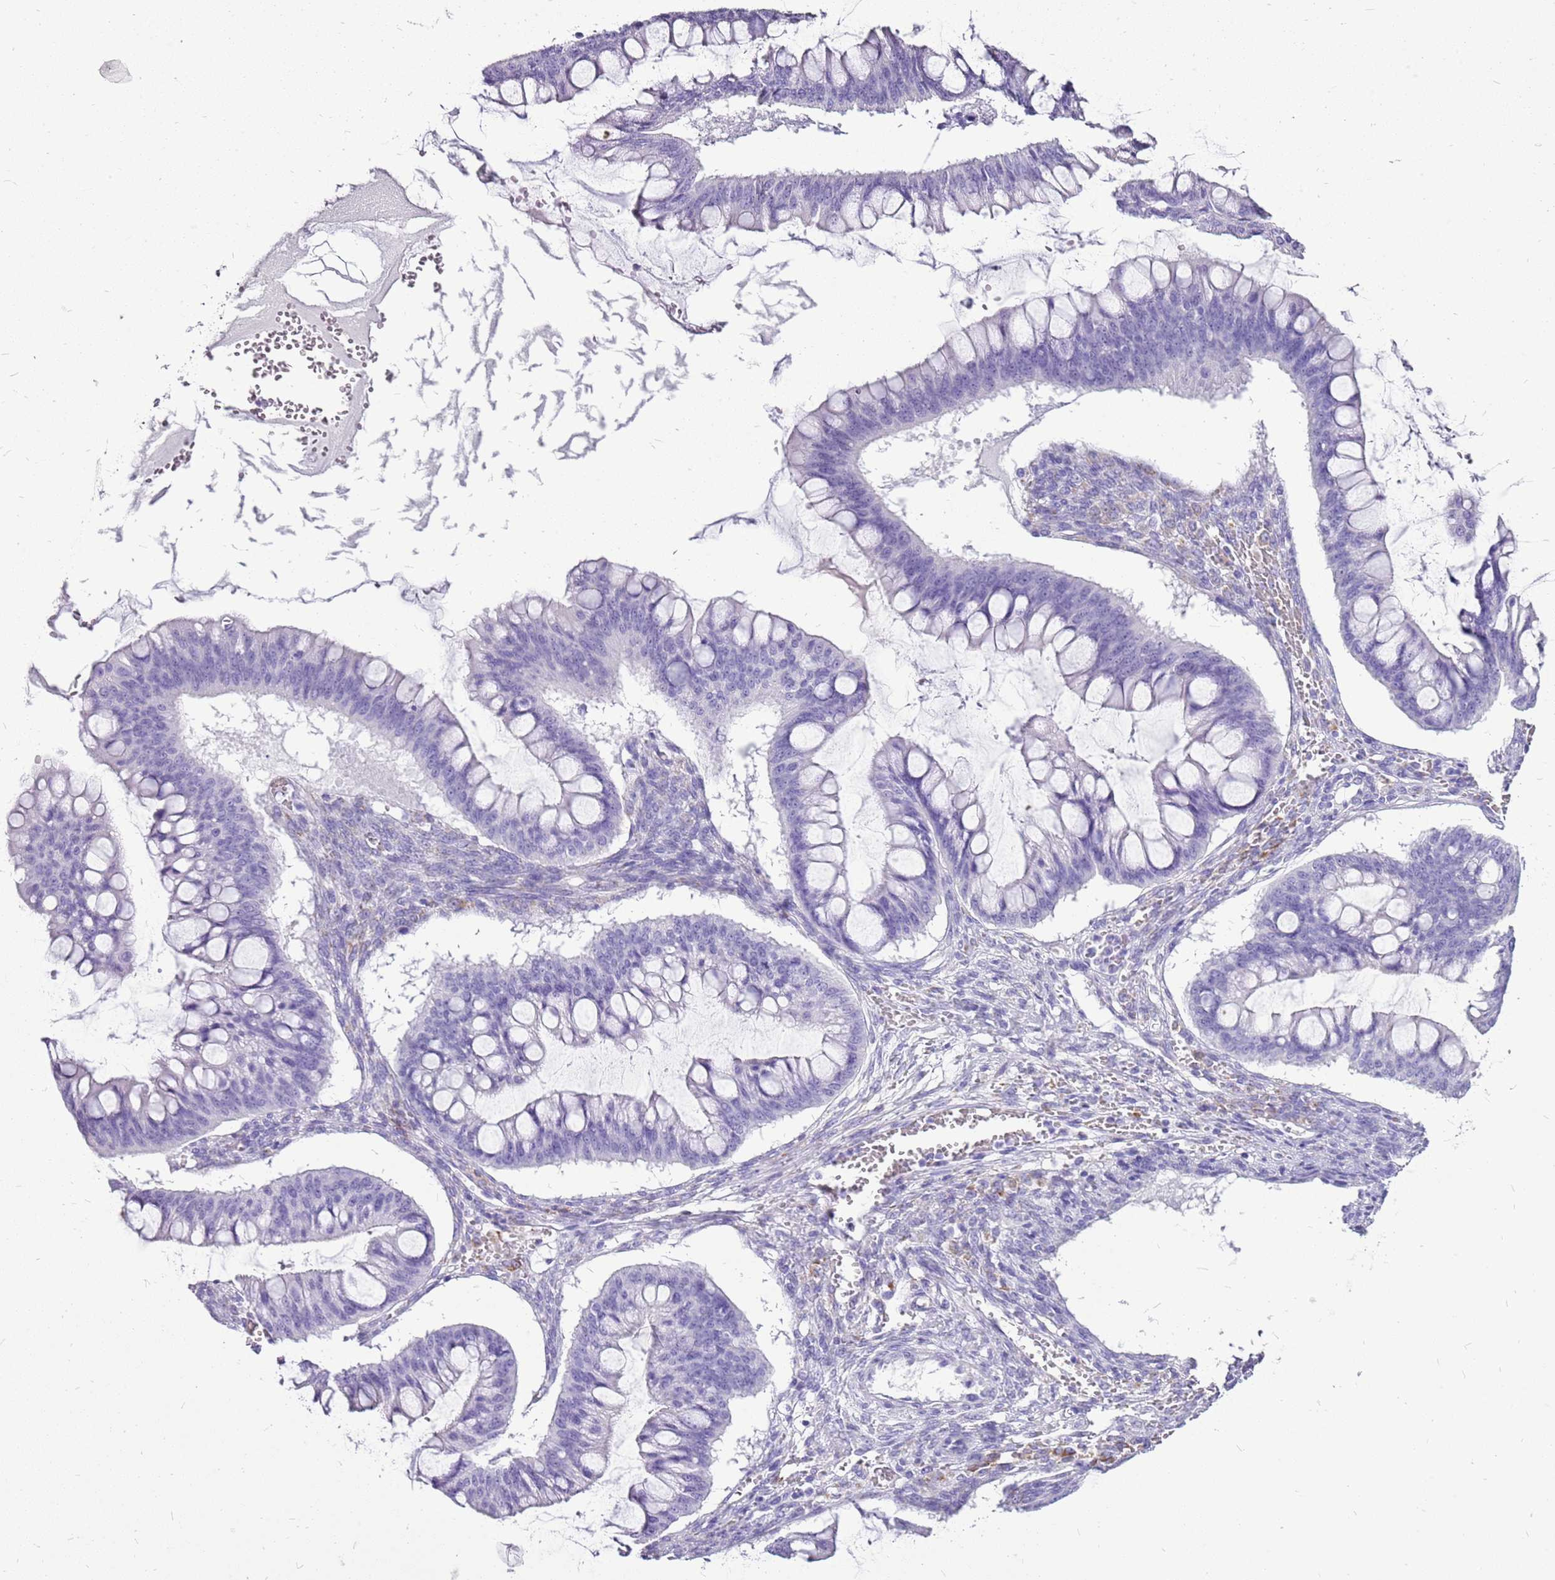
{"staining": {"intensity": "negative", "quantity": "none", "location": "none"}, "tissue": "ovarian cancer", "cell_type": "Tumor cells", "image_type": "cancer", "snomed": [{"axis": "morphology", "description": "Cystadenocarcinoma, mucinous, NOS"}, {"axis": "topography", "description": "Ovary"}], "caption": "Mucinous cystadenocarcinoma (ovarian) stained for a protein using immunohistochemistry (IHC) shows no staining tumor cells.", "gene": "ACSS3", "patient": {"sex": "female", "age": 73}}